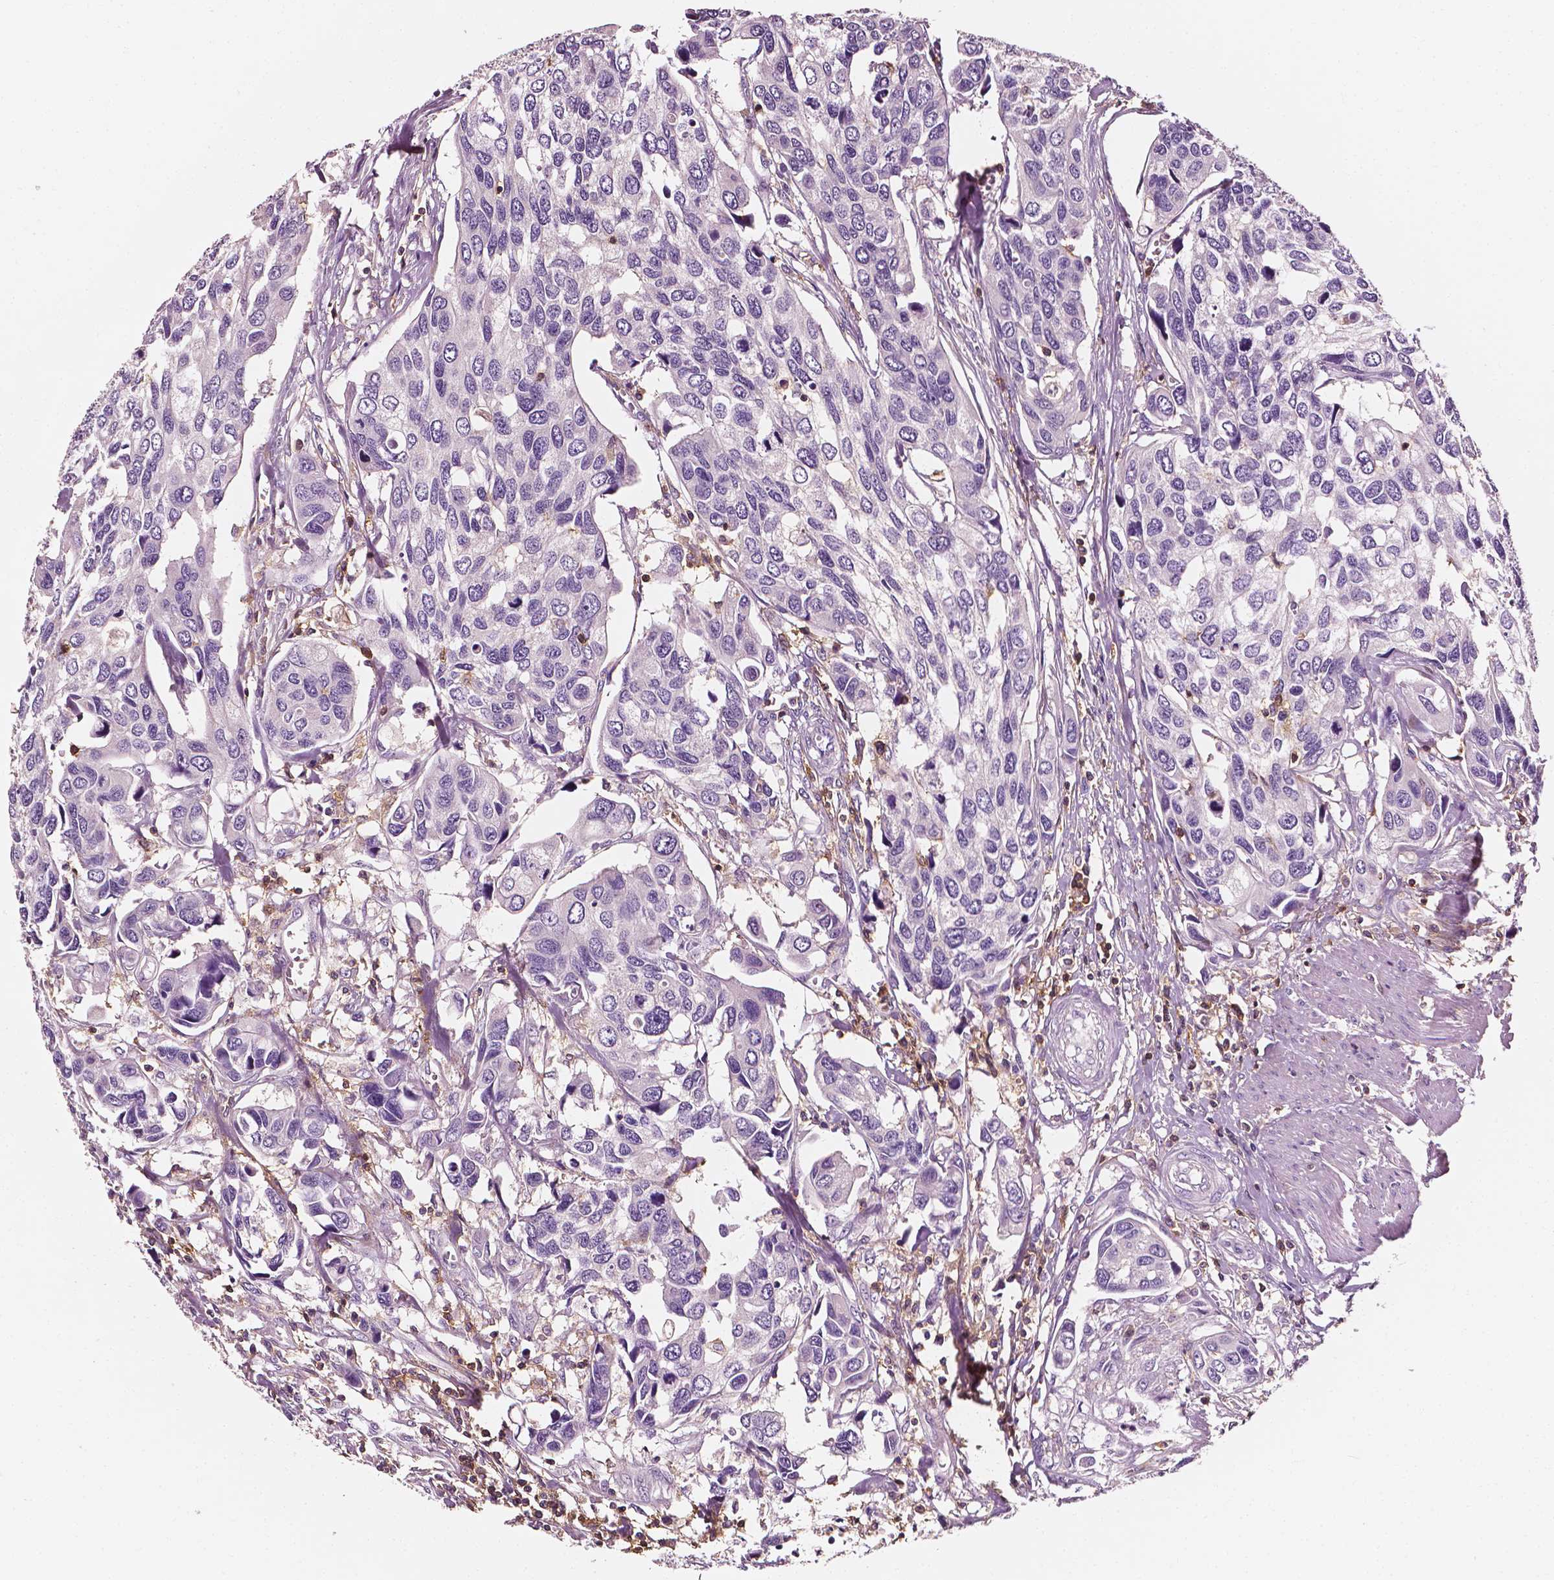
{"staining": {"intensity": "negative", "quantity": "none", "location": "none"}, "tissue": "urothelial cancer", "cell_type": "Tumor cells", "image_type": "cancer", "snomed": [{"axis": "morphology", "description": "Urothelial carcinoma, High grade"}, {"axis": "topography", "description": "Urinary bladder"}], "caption": "Tumor cells show no significant protein positivity in urothelial cancer.", "gene": "PTPRC", "patient": {"sex": "male", "age": 60}}